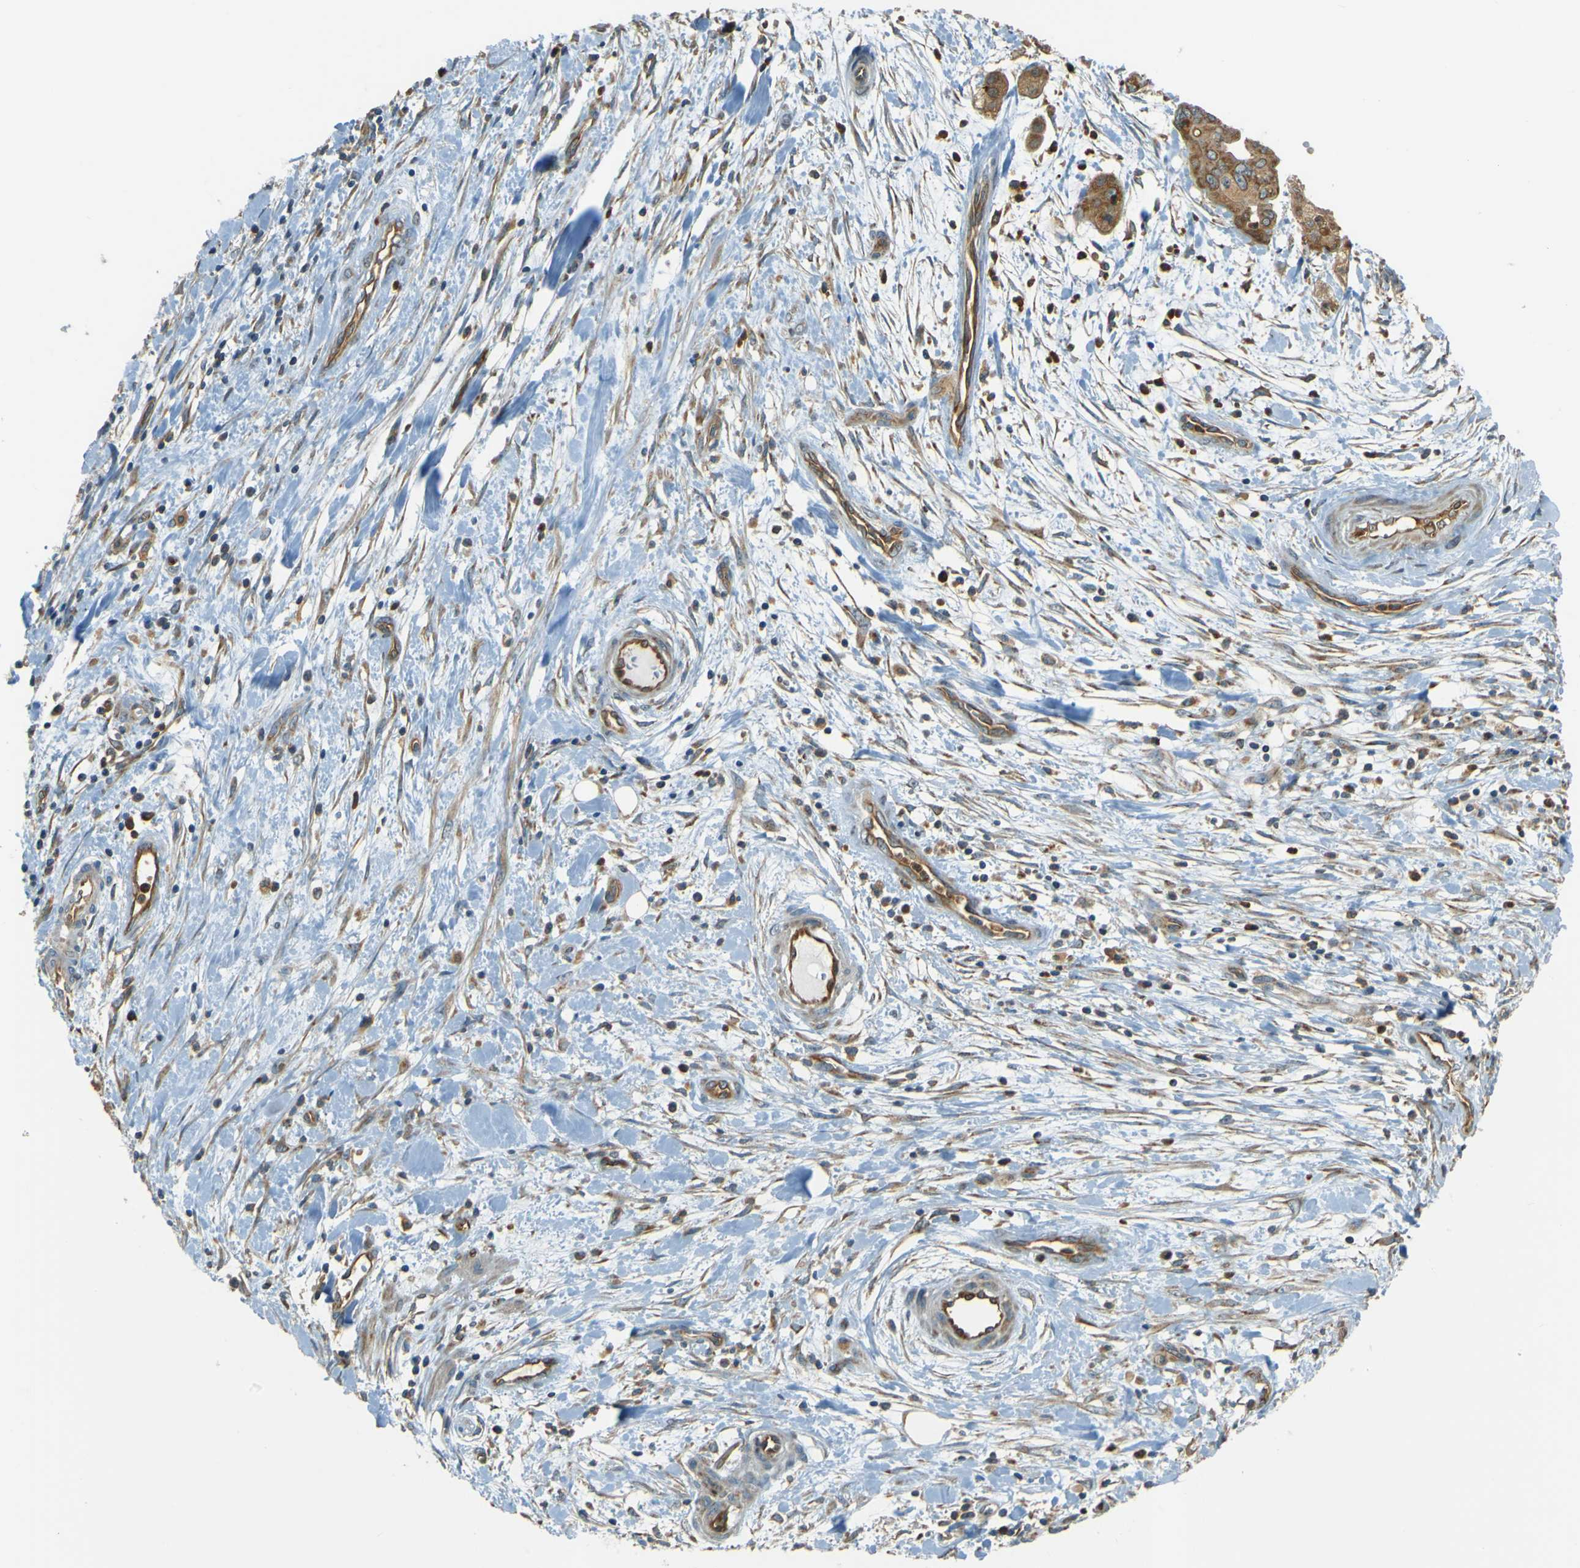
{"staining": {"intensity": "moderate", "quantity": ">75%", "location": "cytoplasmic/membranous"}, "tissue": "pancreatic cancer", "cell_type": "Tumor cells", "image_type": "cancer", "snomed": [{"axis": "morphology", "description": "Adenocarcinoma, NOS"}, {"axis": "topography", "description": "Pancreas"}], "caption": "Immunohistochemistry (IHC) (DAB) staining of pancreatic adenocarcinoma shows moderate cytoplasmic/membranous protein positivity in about >75% of tumor cells.", "gene": "DNAJC5", "patient": {"sex": "female", "age": 75}}